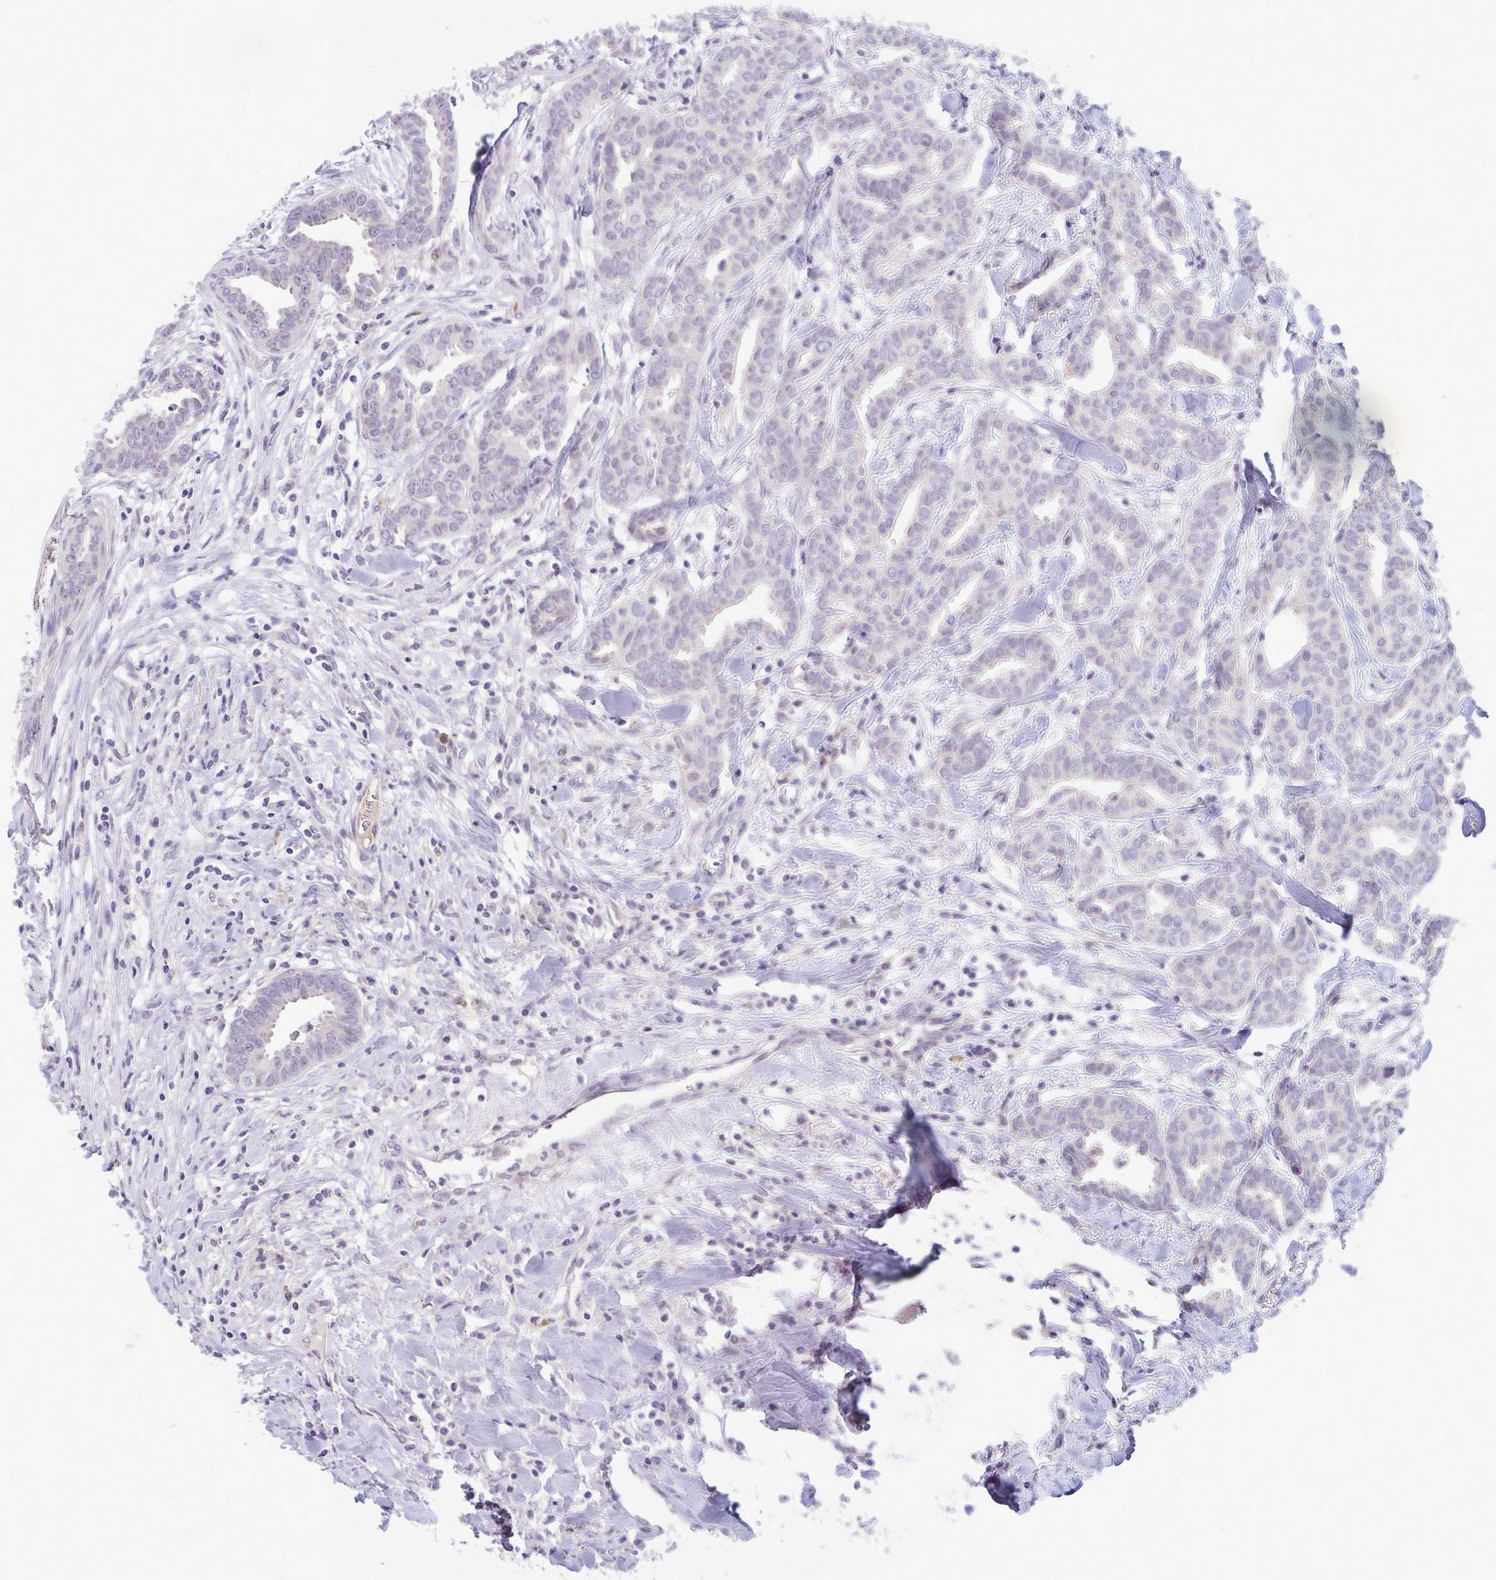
{"staining": {"intensity": "negative", "quantity": "none", "location": "none"}, "tissue": "breast cancer", "cell_type": "Tumor cells", "image_type": "cancer", "snomed": [{"axis": "morphology", "description": "Duct carcinoma"}, {"axis": "topography", "description": "Breast"}], "caption": "Tumor cells are negative for protein expression in human breast cancer (invasive ductal carcinoma). Brightfield microscopy of immunohistochemistry (IHC) stained with DAB (3,3'-diaminobenzidine) (brown) and hematoxylin (blue), captured at high magnification.", "gene": "MCRIP2", "patient": {"sex": "female", "age": 45}}